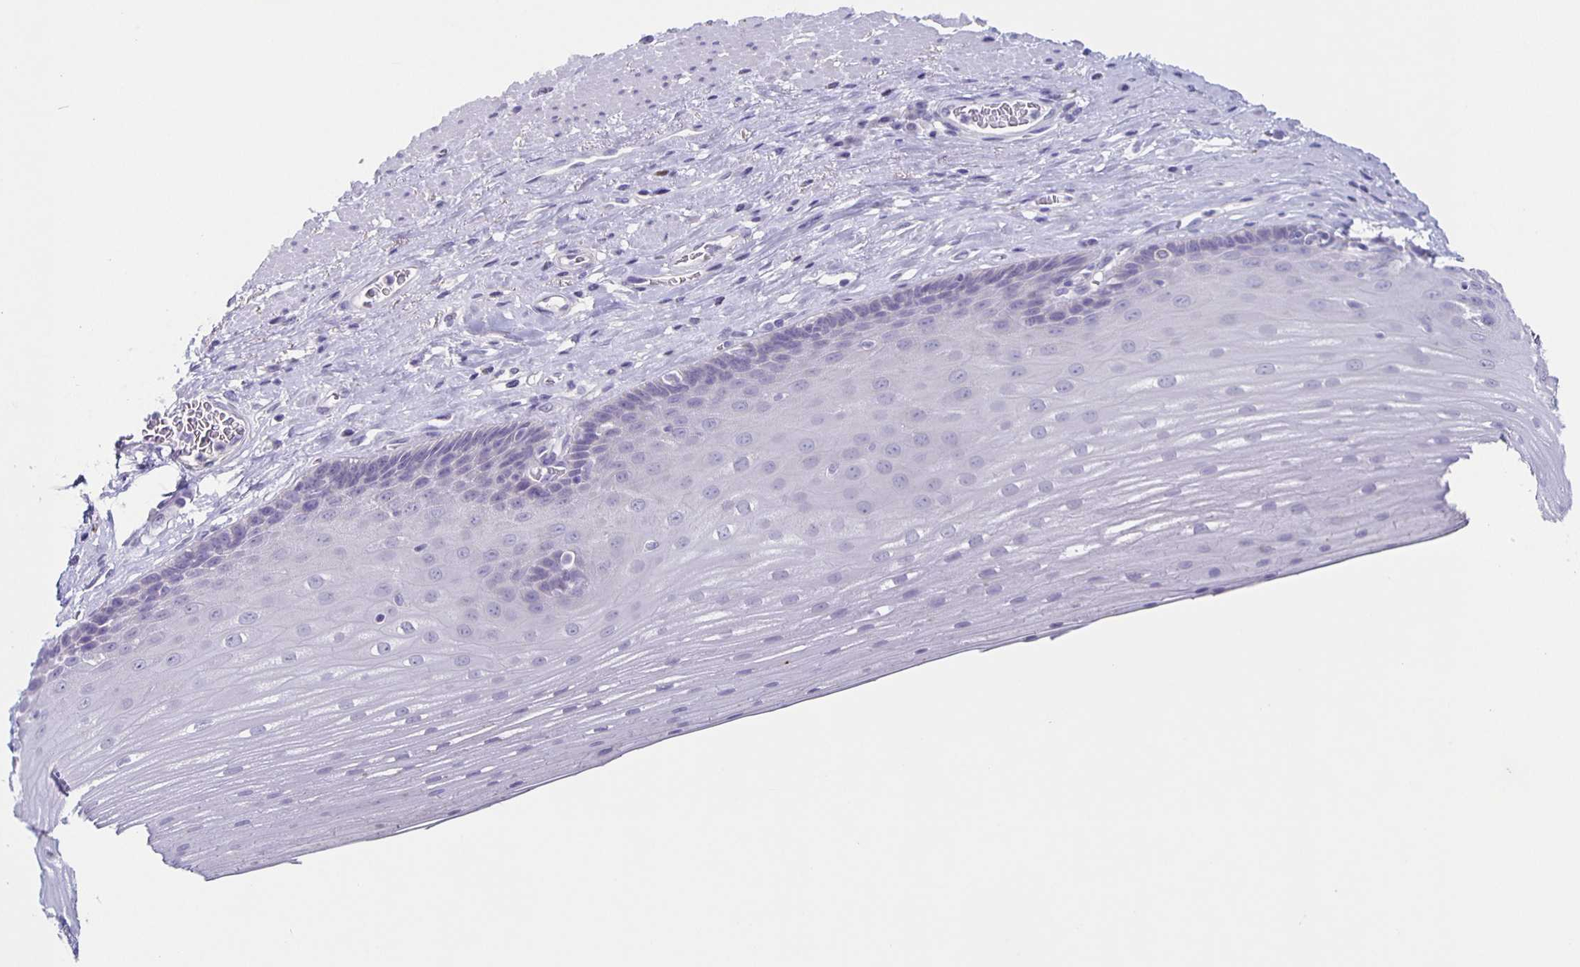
{"staining": {"intensity": "negative", "quantity": "none", "location": "none"}, "tissue": "esophagus", "cell_type": "Squamous epithelial cells", "image_type": "normal", "snomed": [{"axis": "morphology", "description": "Normal tissue, NOS"}, {"axis": "topography", "description": "Esophagus"}], "caption": "The immunohistochemistry (IHC) micrograph has no significant positivity in squamous epithelial cells of esophagus.", "gene": "CARNS1", "patient": {"sex": "male", "age": 62}}